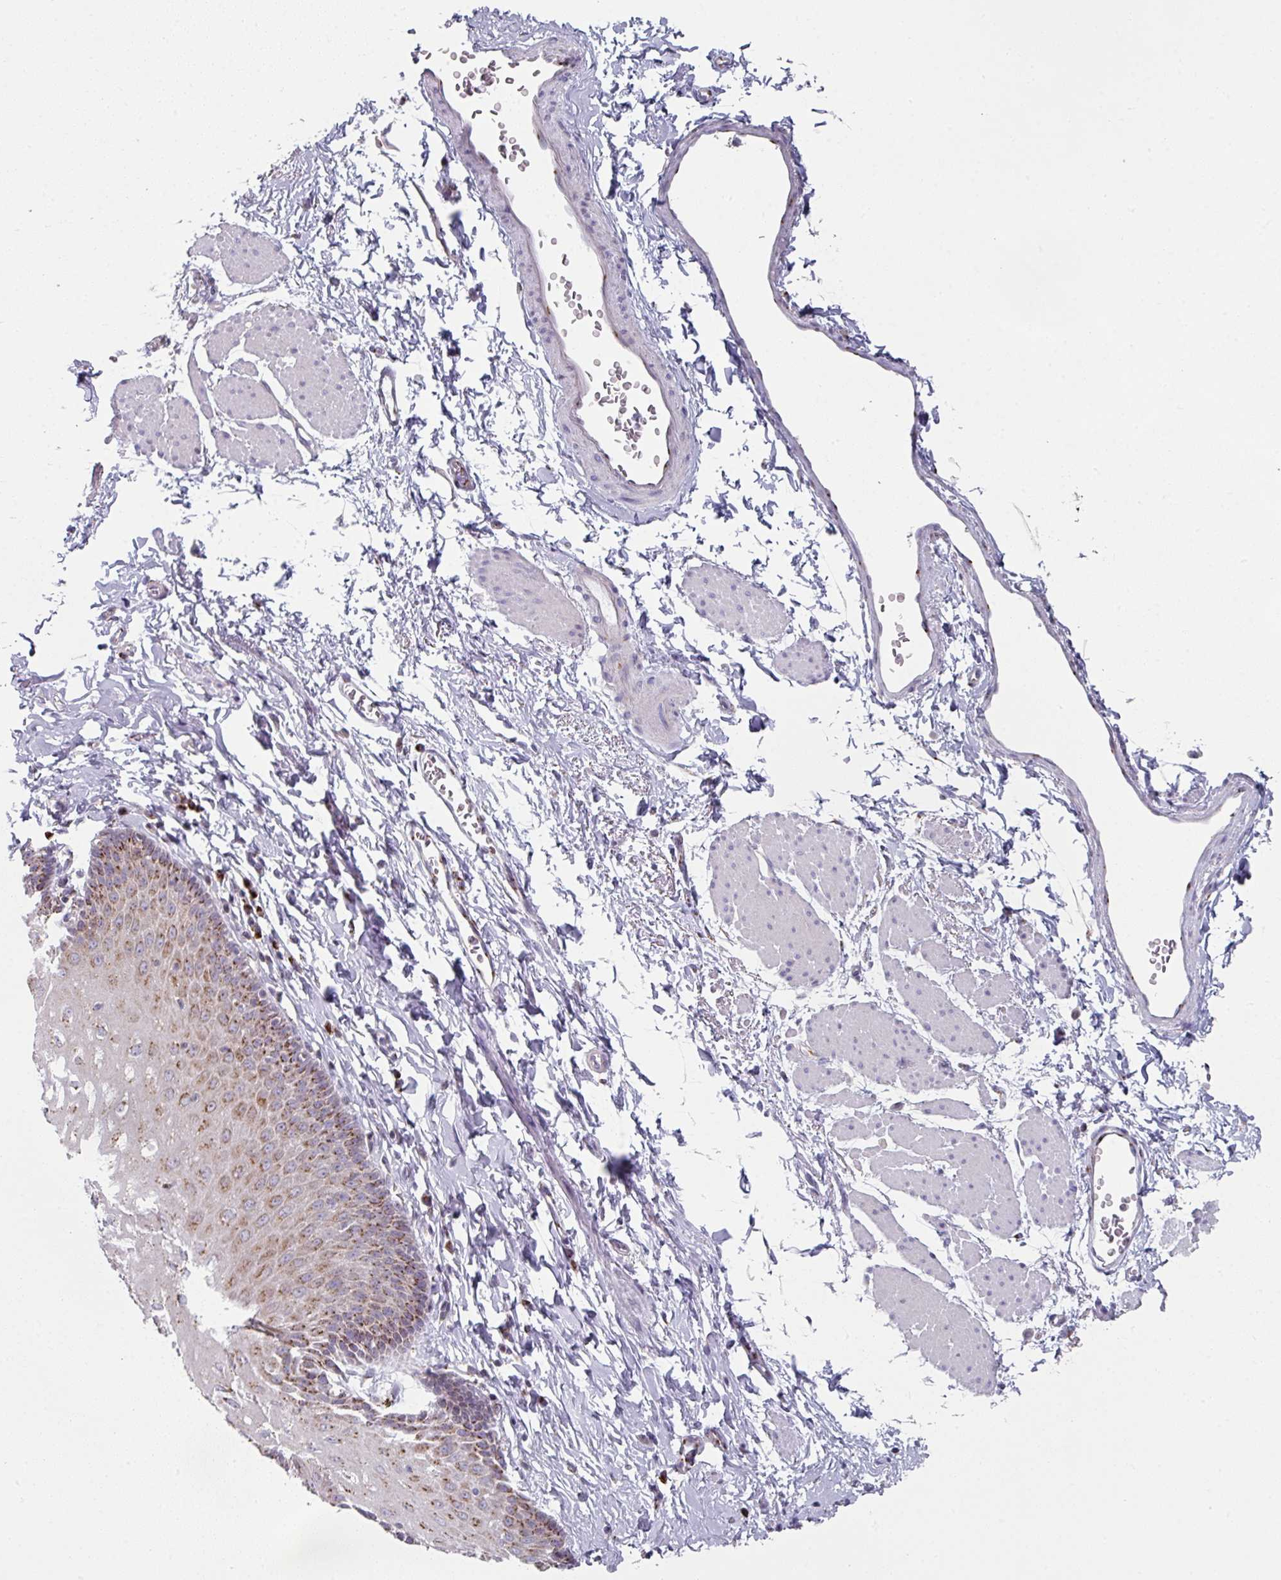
{"staining": {"intensity": "moderate", "quantity": "25%-75%", "location": "cytoplasmic/membranous"}, "tissue": "esophagus", "cell_type": "Squamous epithelial cells", "image_type": "normal", "snomed": [{"axis": "morphology", "description": "Normal tissue, NOS"}, {"axis": "topography", "description": "Esophagus"}], "caption": "Esophagus stained with DAB IHC reveals medium levels of moderate cytoplasmic/membranous expression in about 25%-75% of squamous epithelial cells.", "gene": "CCDC85B", "patient": {"sex": "male", "age": 70}}